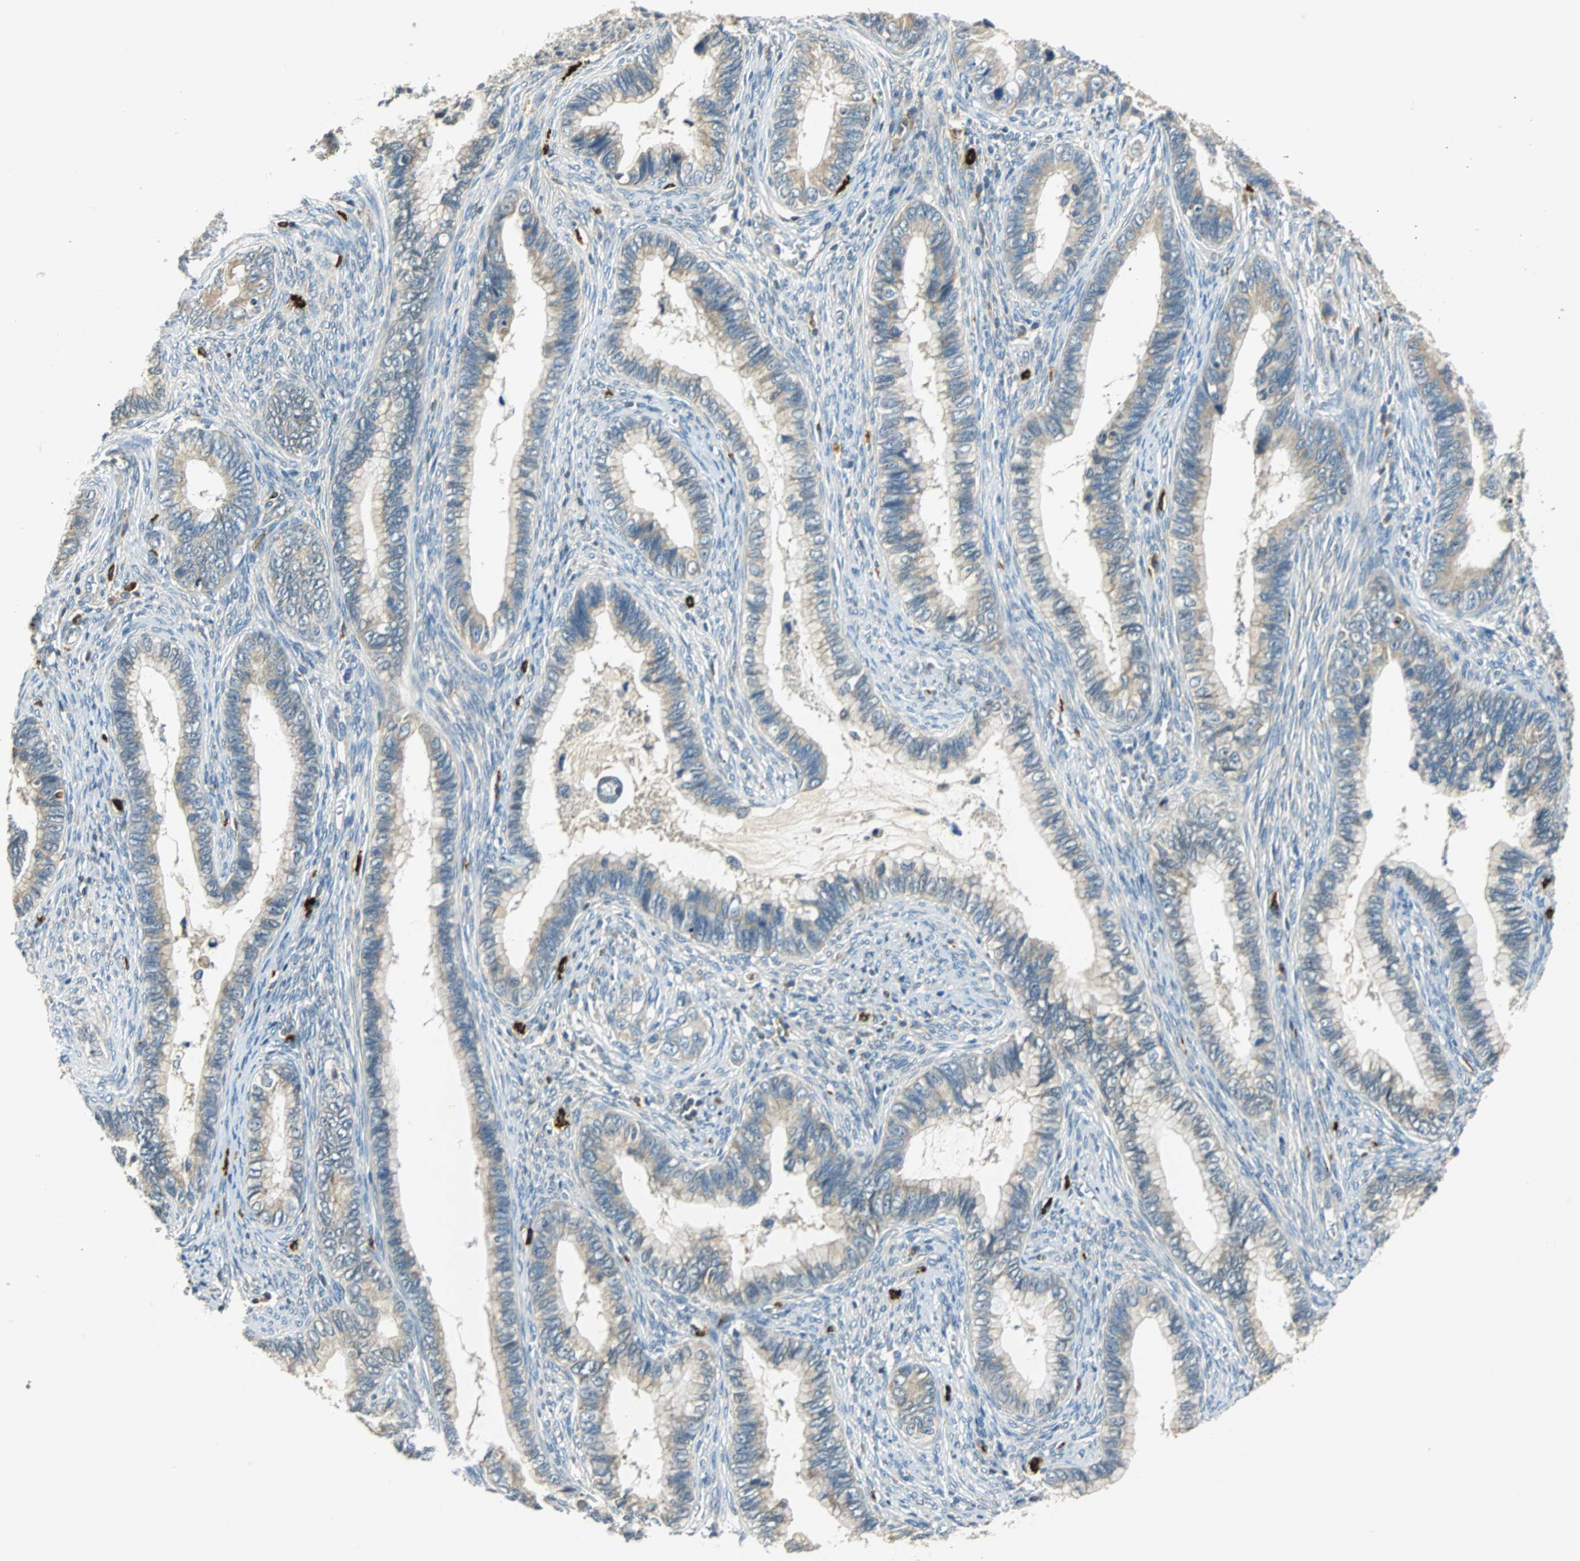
{"staining": {"intensity": "weak", "quantity": "25%-75%", "location": "cytoplasmic/membranous"}, "tissue": "cervical cancer", "cell_type": "Tumor cells", "image_type": "cancer", "snomed": [{"axis": "morphology", "description": "Adenocarcinoma, NOS"}, {"axis": "topography", "description": "Cervix"}], "caption": "Human cervical cancer (adenocarcinoma) stained with a brown dye exhibits weak cytoplasmic/membranous positive positivity in approximately 25%-75% of tumor cells.", "gene": "CPA3", "patient": {"sex": "female", "age": 44}}